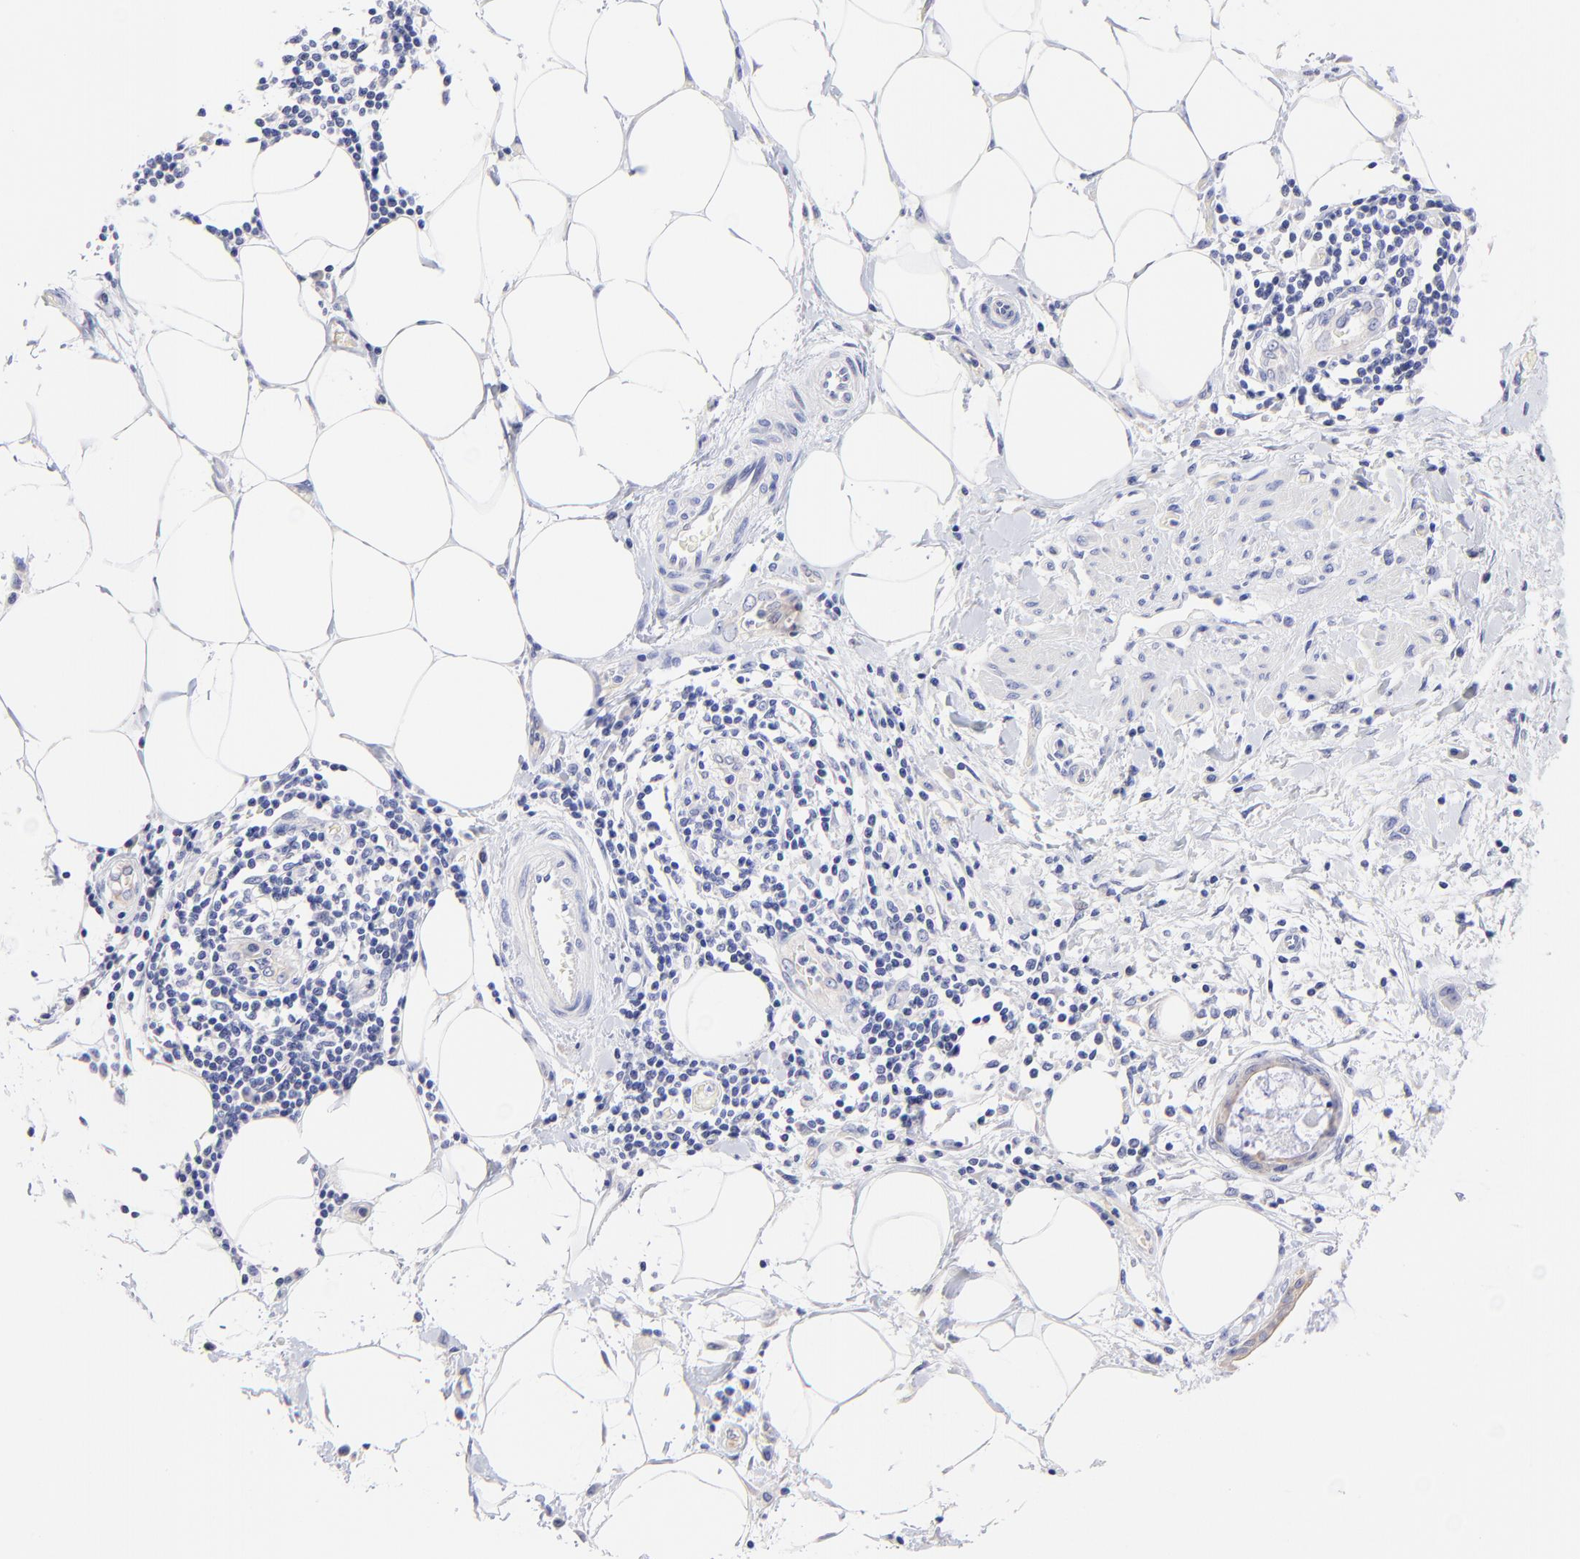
{"staining": {"intensity": "weak", "quantity": "25%-75%", "location": "cytoplasmic/membranous"}, "tissue": "pancreatic cancer", "cell_type": "Tumor cells", "image_type": "cancer", "snomed": [{"axis": "morphology", "description": "Adenocarcinoma, NOS"}, {"axis": "topography", "description": "Pancreas"}], "caption": "Human pancreatic cancer (adenocarcinoma) stained with a protein marker demonstrates weak staining in tumor cells.", "gene": "RAB3A", "patient": {"sex": "female", "age": 64}}